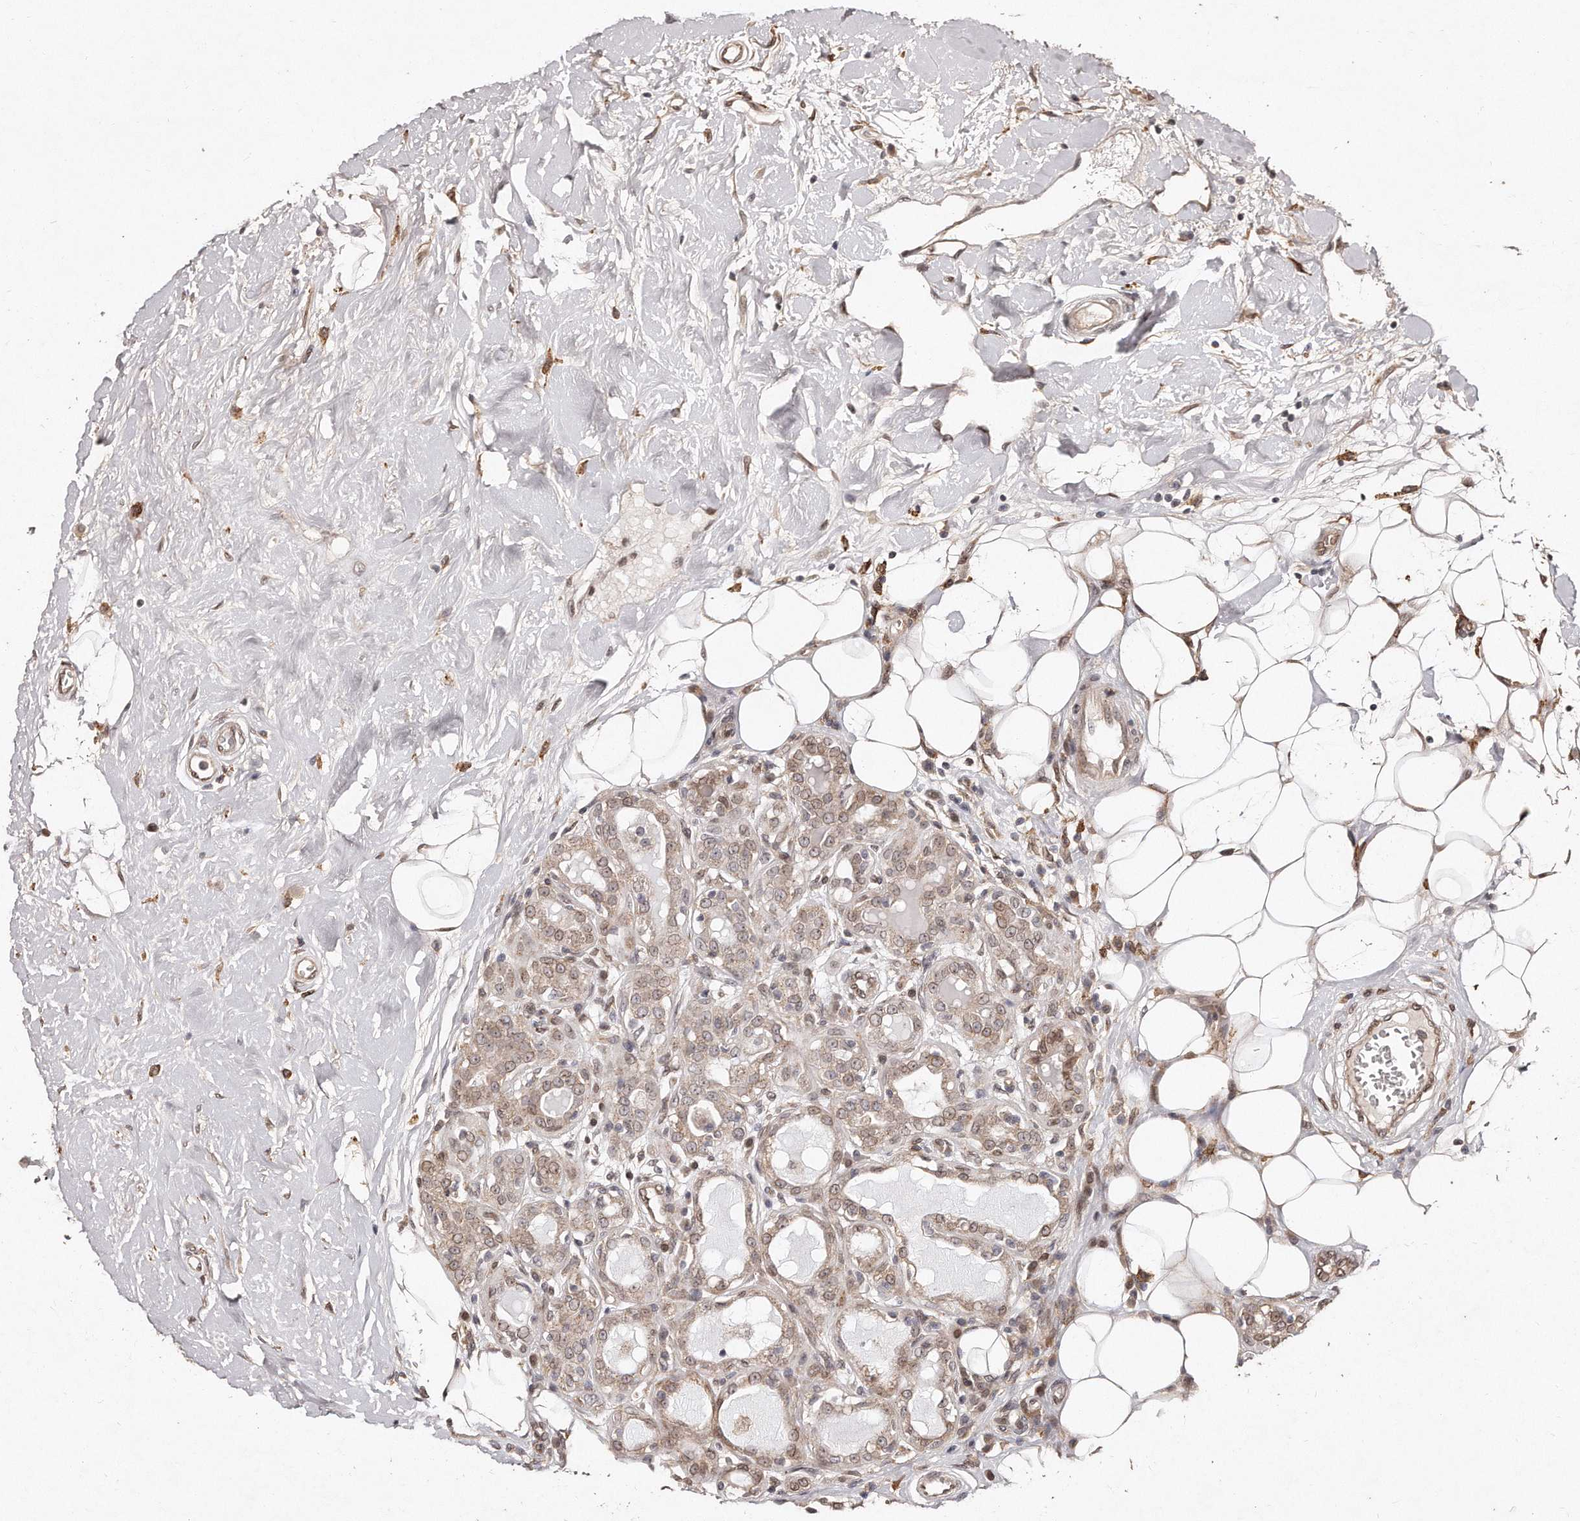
{"staining": {"intensity": "weak", "quantity": ">75%", "location": "cytoplasmic/membranous,nuclear"}, "tissue": "breast cancer", "cell_type": "Tumor cells", "image_type": "cancer", "snomed": [{"axis": "morphology", "description": "Duct carcinoma"}, {"axis": "topography", "description": "Breast"}], "caption": "Immunohistochemistry staining of breast infiltrating ductal carcinoma, which exhibits low levels of weak cytoplasmic/membranous and nuclear expression in about >75% of tumor cells indicating weak cytoplasmic/membranous and nuclear protein staining. The staining was performed using DAB (brown) for protein detection and nuclei were counterstained in hematoxylin (blue).", "gene": "HASPIN", "patient": {"sex": "female", "age": 27}}